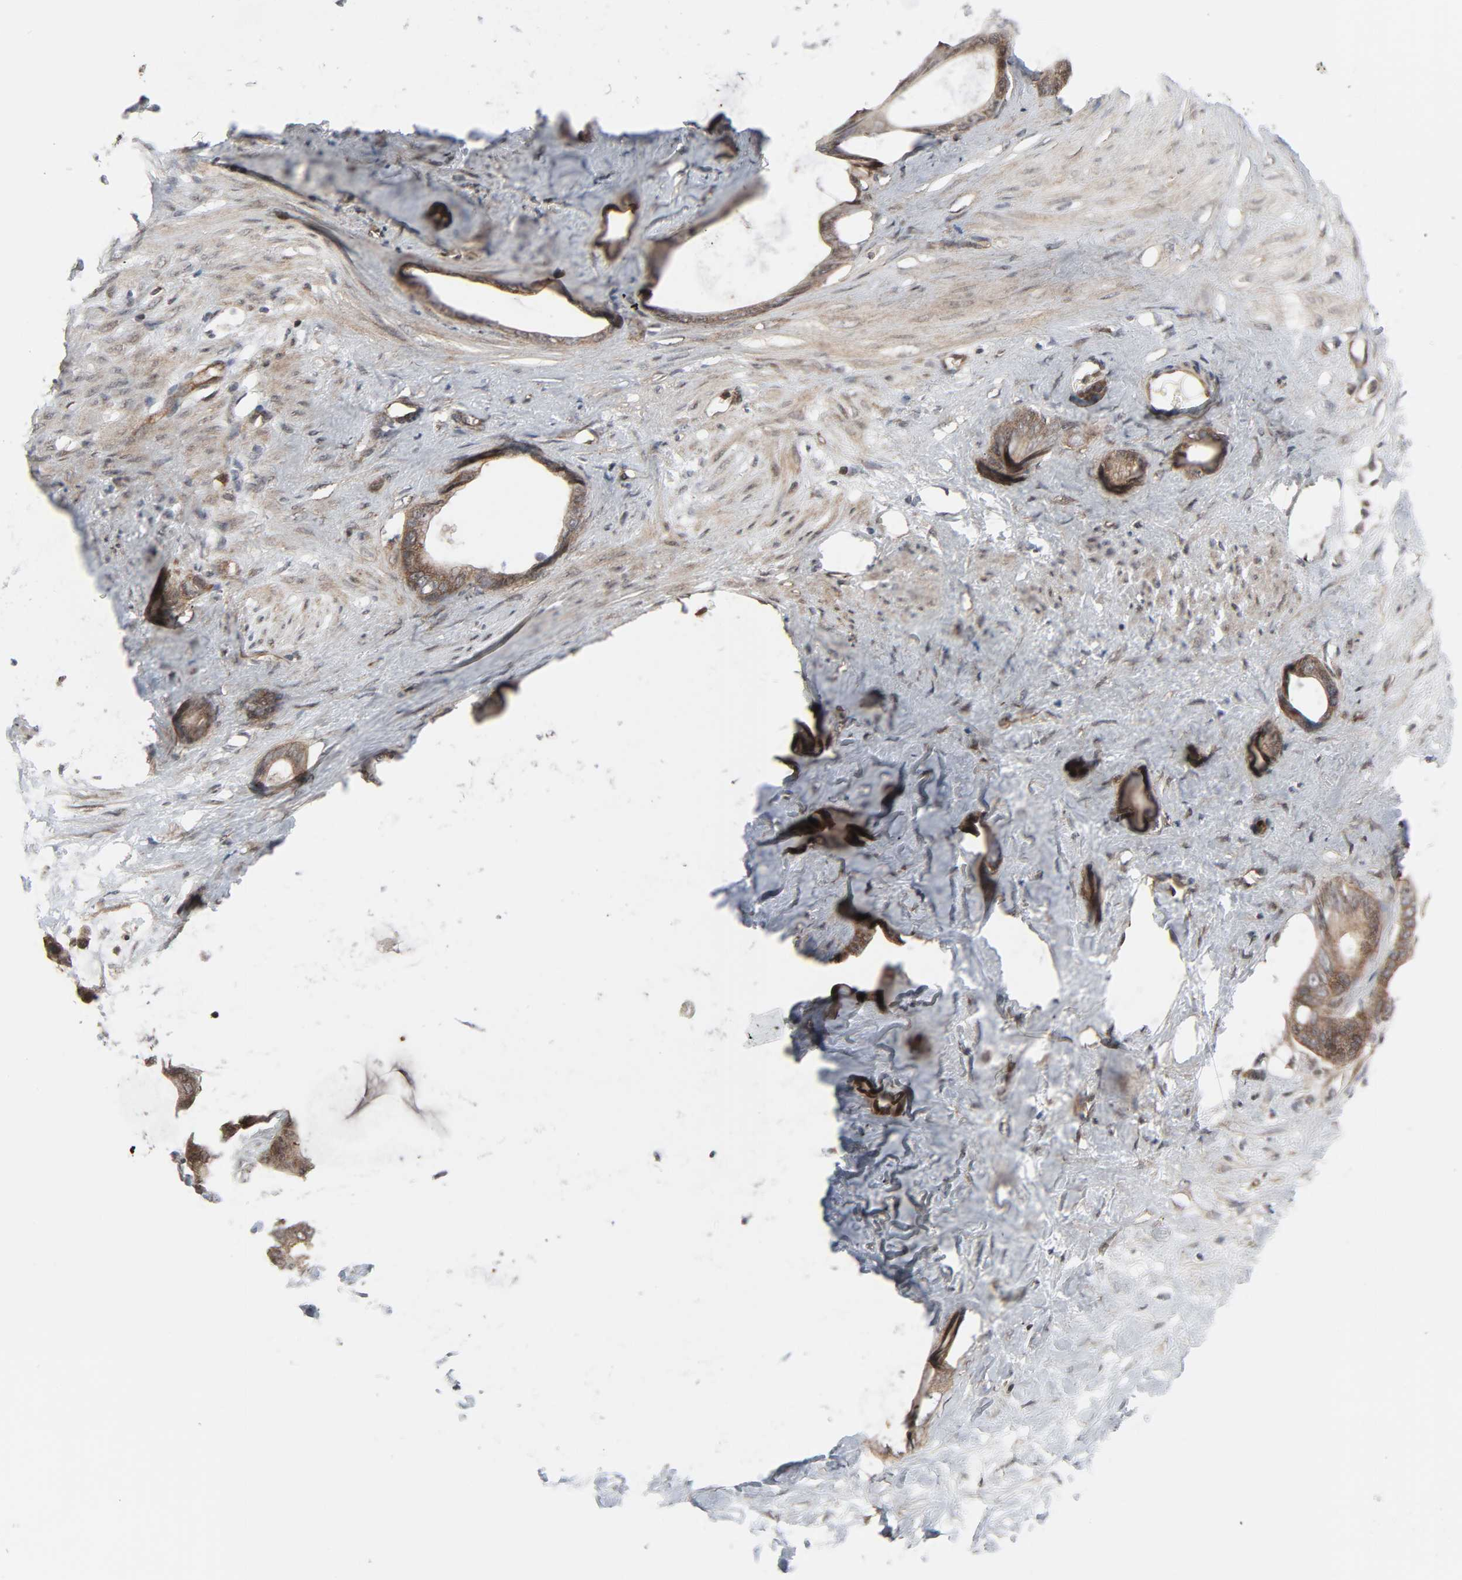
{"staining": {"intensity": "moderate", "quantity": ">75%", "location": "cytoplasmic/membranous"}, "tissue": "stomach cancer", "cell_type": "Tumor cells", "image_type": "cancer", "snomed": [{"axis": "morphology", "description": "Adenocarcinoma, NOS"}, {"axis": "topography", "description": "Stomach"}], "caption": "There is medium levels of moderate cytoplasmic/membranous positivity in tumor cells of adenocarcinoma (stomach), as demonstrated by immunohistochemical staining (brown color).", "gene": "GSK3A", "patient": {"sex": "female", "age": 75}}